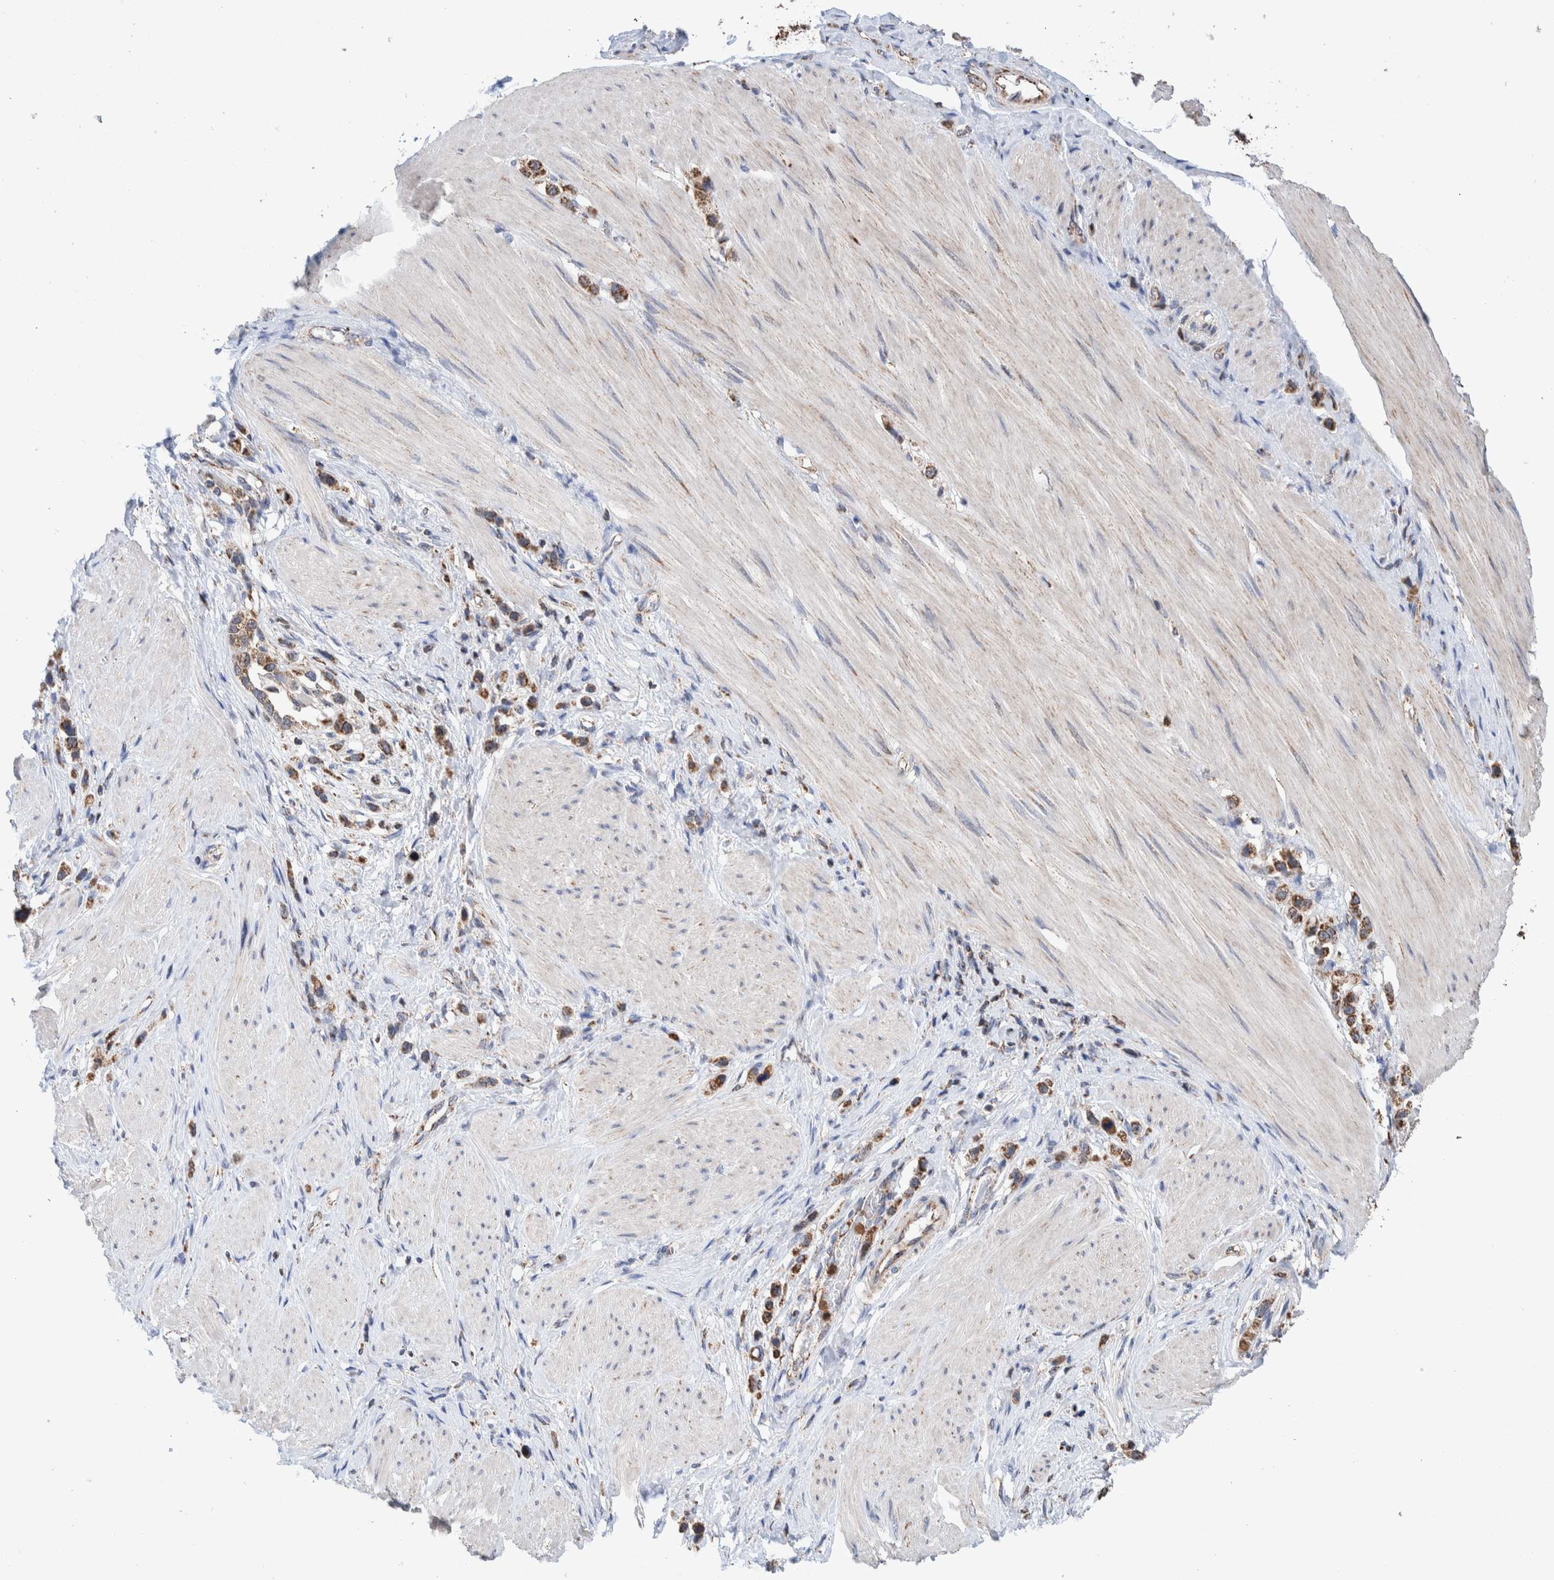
{"staining": {"intensity": "moderate", "quantity": ">75%", "location": "cytoplasmic/membranous"}, "tissue": "stomach cancer", "cell_type": "Tumor cells", "image_type": "cancer", "snomed": [{"axis": "morphology", "description": "Adenocarcinoma, NOS"}, {"axis": "topography", "description": "Stomach"}], "caption": "Stomach adenocarcinoma stained with IHC demonstrates moderate cytoplasmic/membranous expression in about >75% of tumor cells.", "gene": "DECR1", "patient": {"sex": "female", "age": 65}}